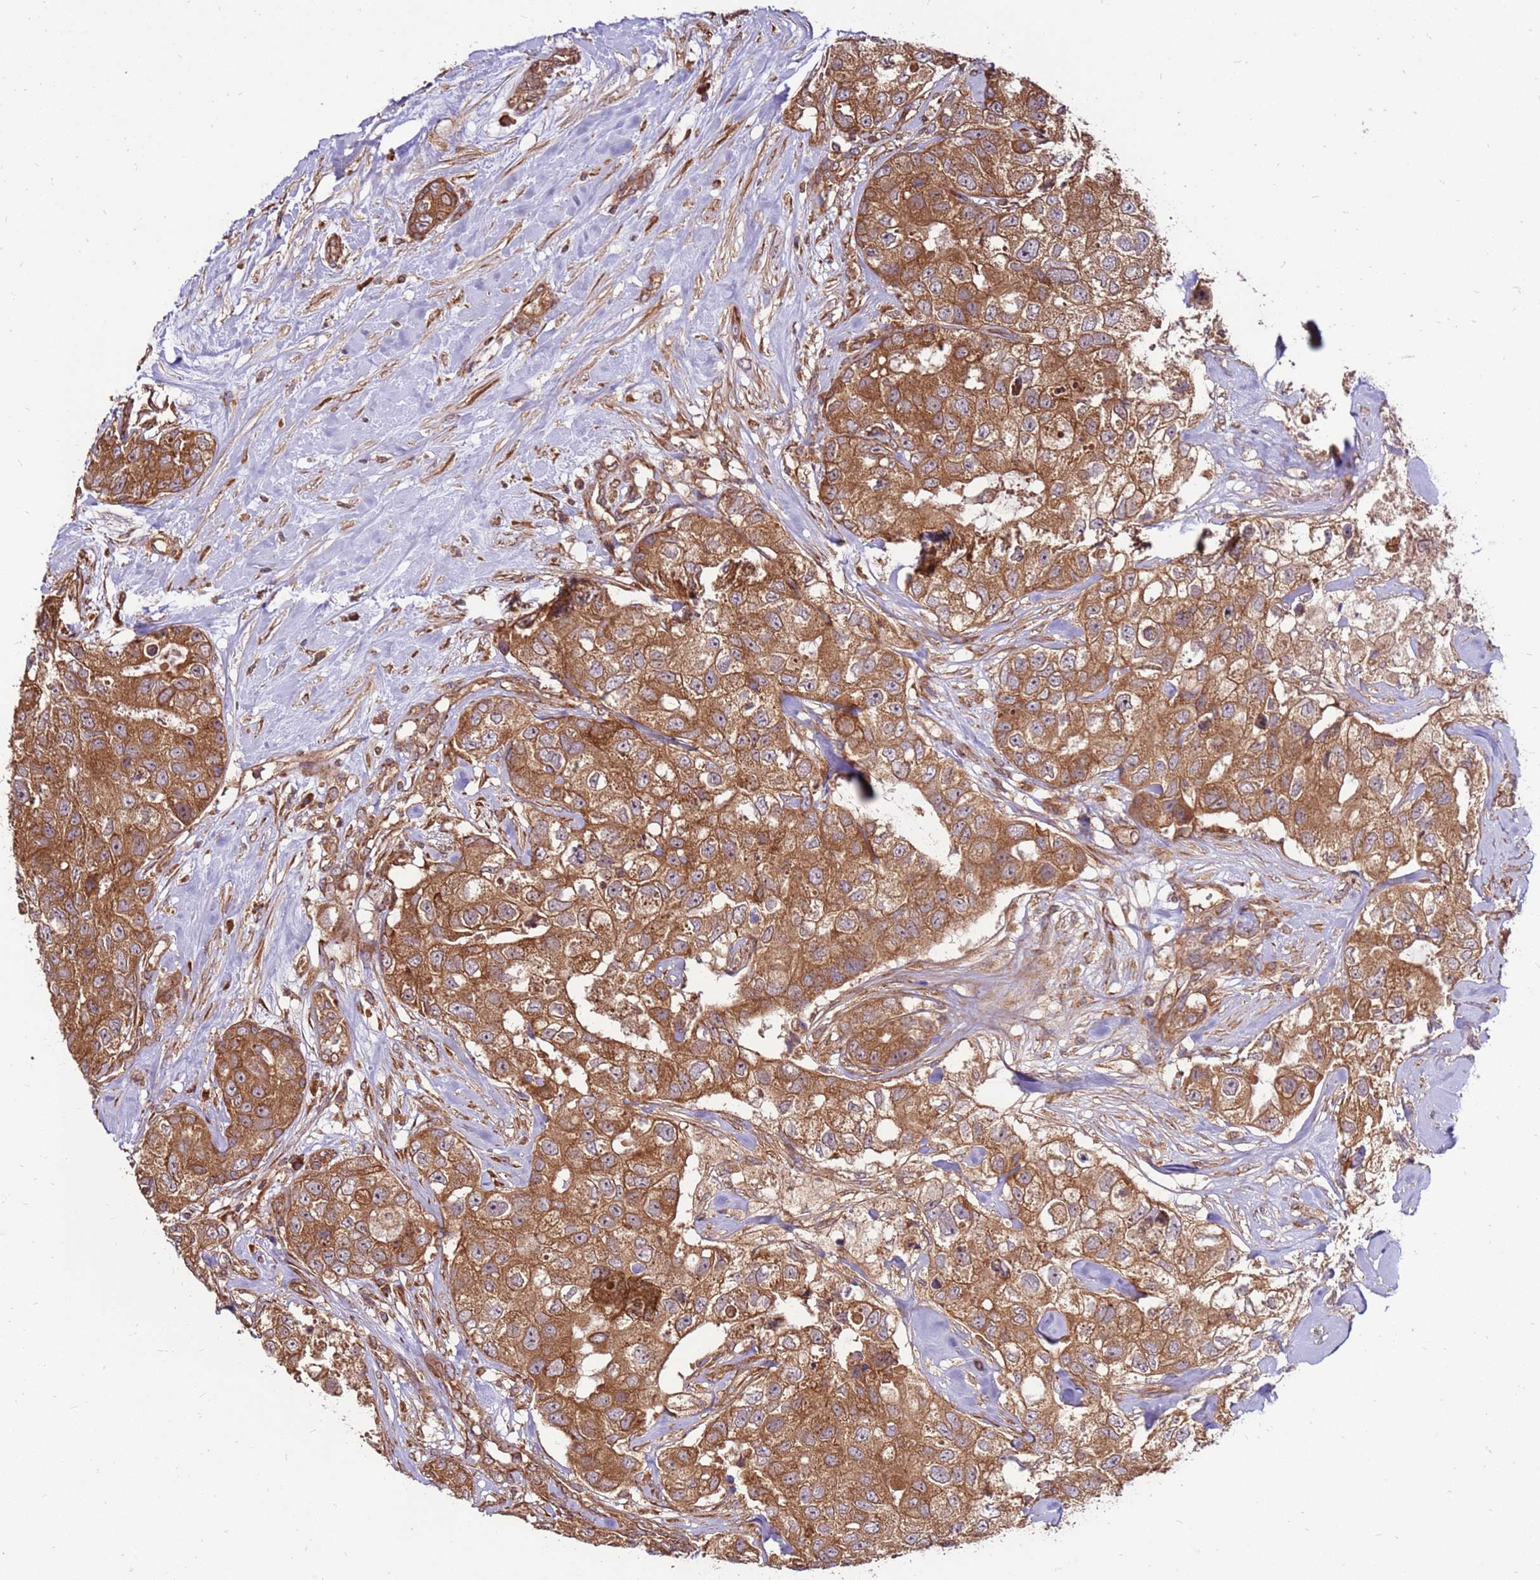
{"staining": {"intensity": "moderate", "quantity": ">75%", "location": "cytoplasmic/membranous"}, "tissue": "breast cancer", "cell_type": "Tumor cells", "image_type": "cancer", "snomed": [{"axis": "morphology", "description": "Duct carcinoma"}, {"axis": "topography", "description": "Breast"}], "caption": "This is an image of IHC staining of breast cancer (invasive ductal carcinoma), which shows moderate staining in the cytoplasmic/membranous of tumor cells.", "gene": "SLC44A5", "patient": {"sex": "female", "age": 62}}